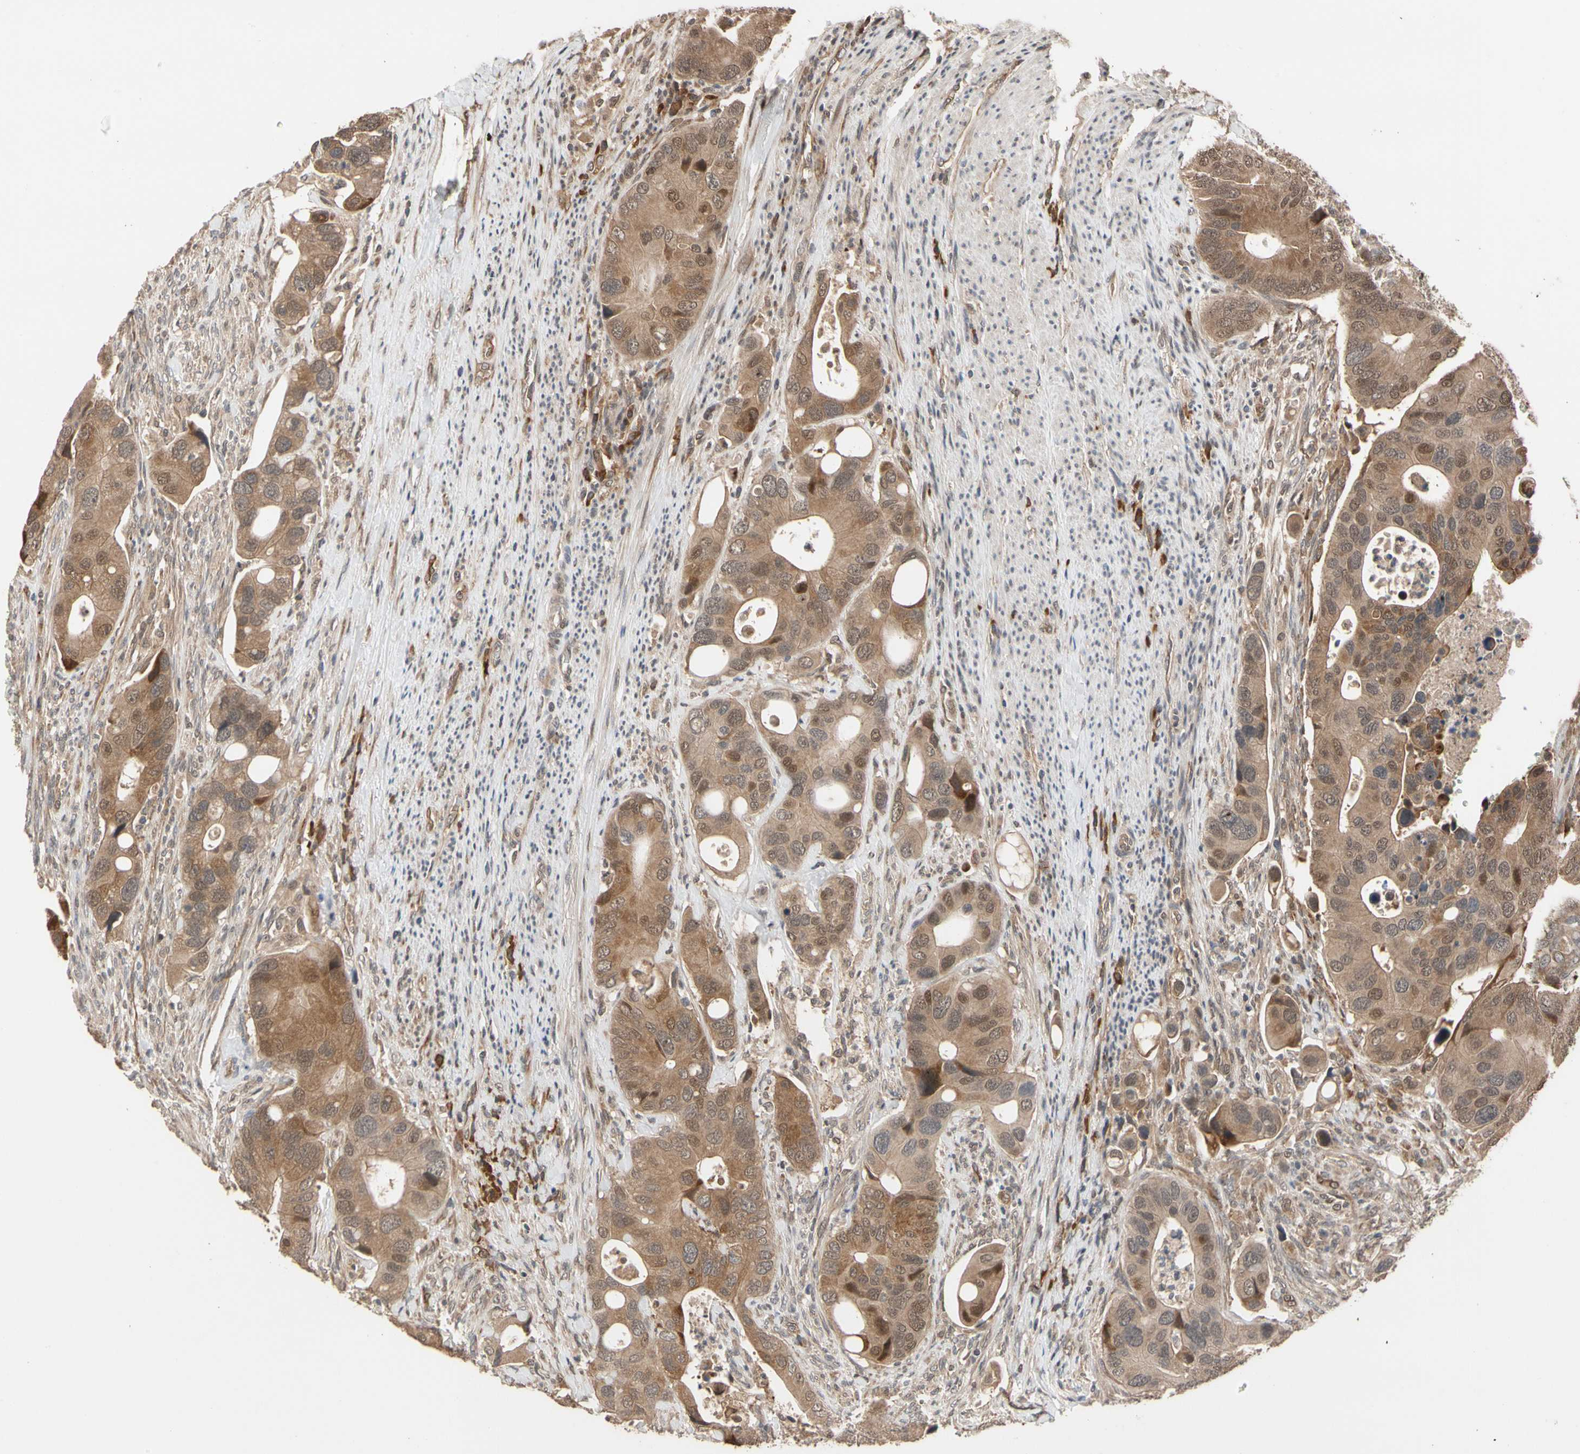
{"staining": {"intensity": "moderate", "quantity": ">75%", "location": "cytoplasmic/membranous"}, "tissue": "colorectal cancer", "cell_type": "Tumor cells", "image_type": "cancer", "snomed": [{"axis": "morphology", "description": "Adenocarcinoma, NOS"}, {"axis": "topography", "description": "Rectum"}], "caption": "The image demonstrates immunohistochemical staining of colorectal cancer. There is moderate cytoplasmic/membranous expression is identified in about >75% of tumor cells.", "gene": "CYTIP", "patient": {"sex": "female", "age": 57}}